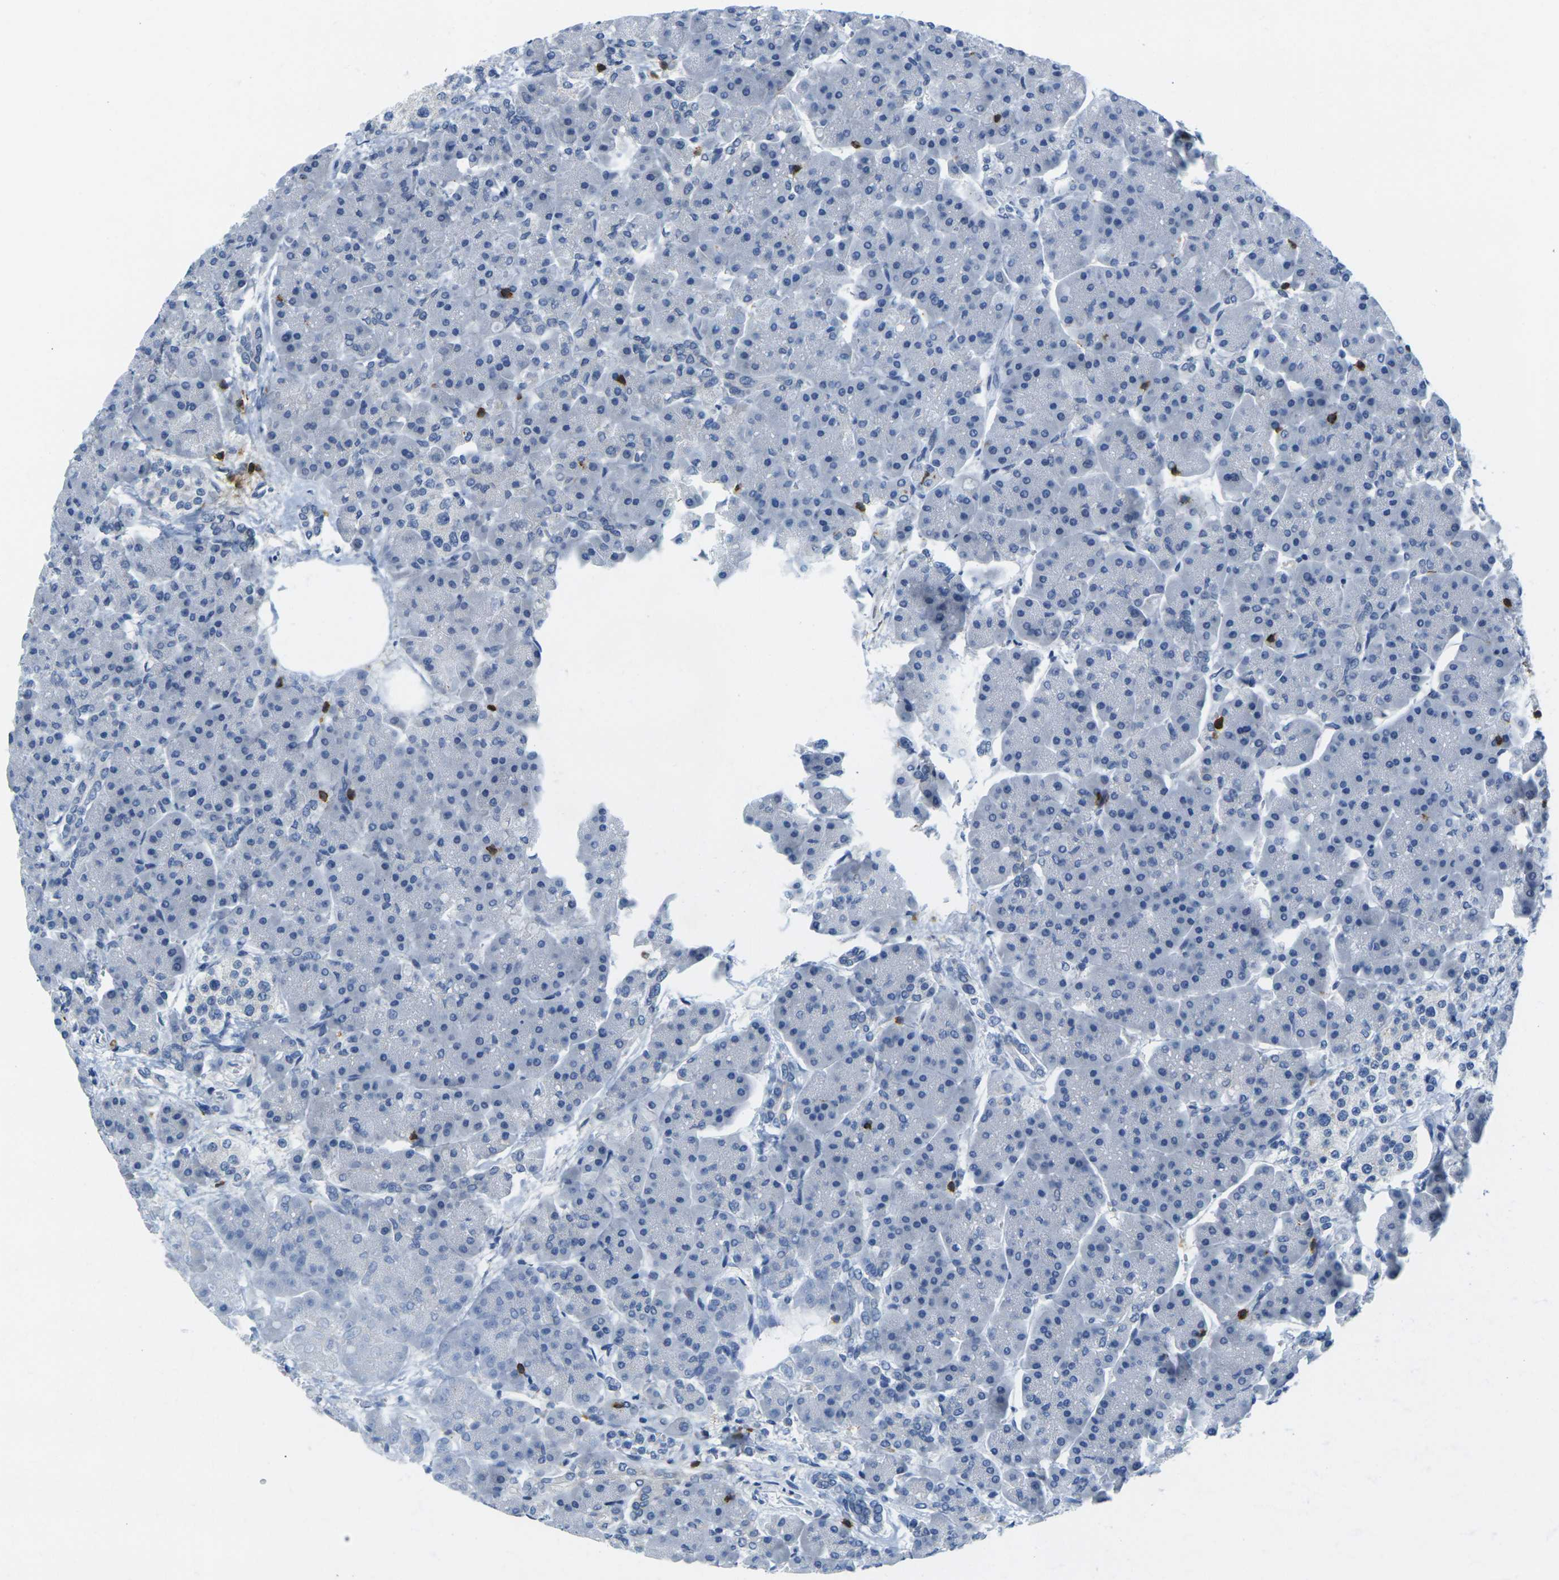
{"staining": {"intensity": "negative", "quantity": "none", "location": "none"}, "tissue": "pancreas", "cell_type": "Exocrine glandular cells", "image_type": "normal", "snomed": [{"axis": "morphology", "description": "Normal tissue, NOS"}, {"axis": "topography", "description": "Pancreas"}], "caption": "This is a histopathology image of immunohistochemistry staining of normal pancreas, which shows no positivity in exocrine glandular cells. Brightfield microscopy of immunohistochemistry stained with DAB (3,3'-diaminobenzidine) (brown) and hematoxylin (blue), captured at high magnification.", "gene": "CD3D", "patient": {"sex": "female", "age": 70}}